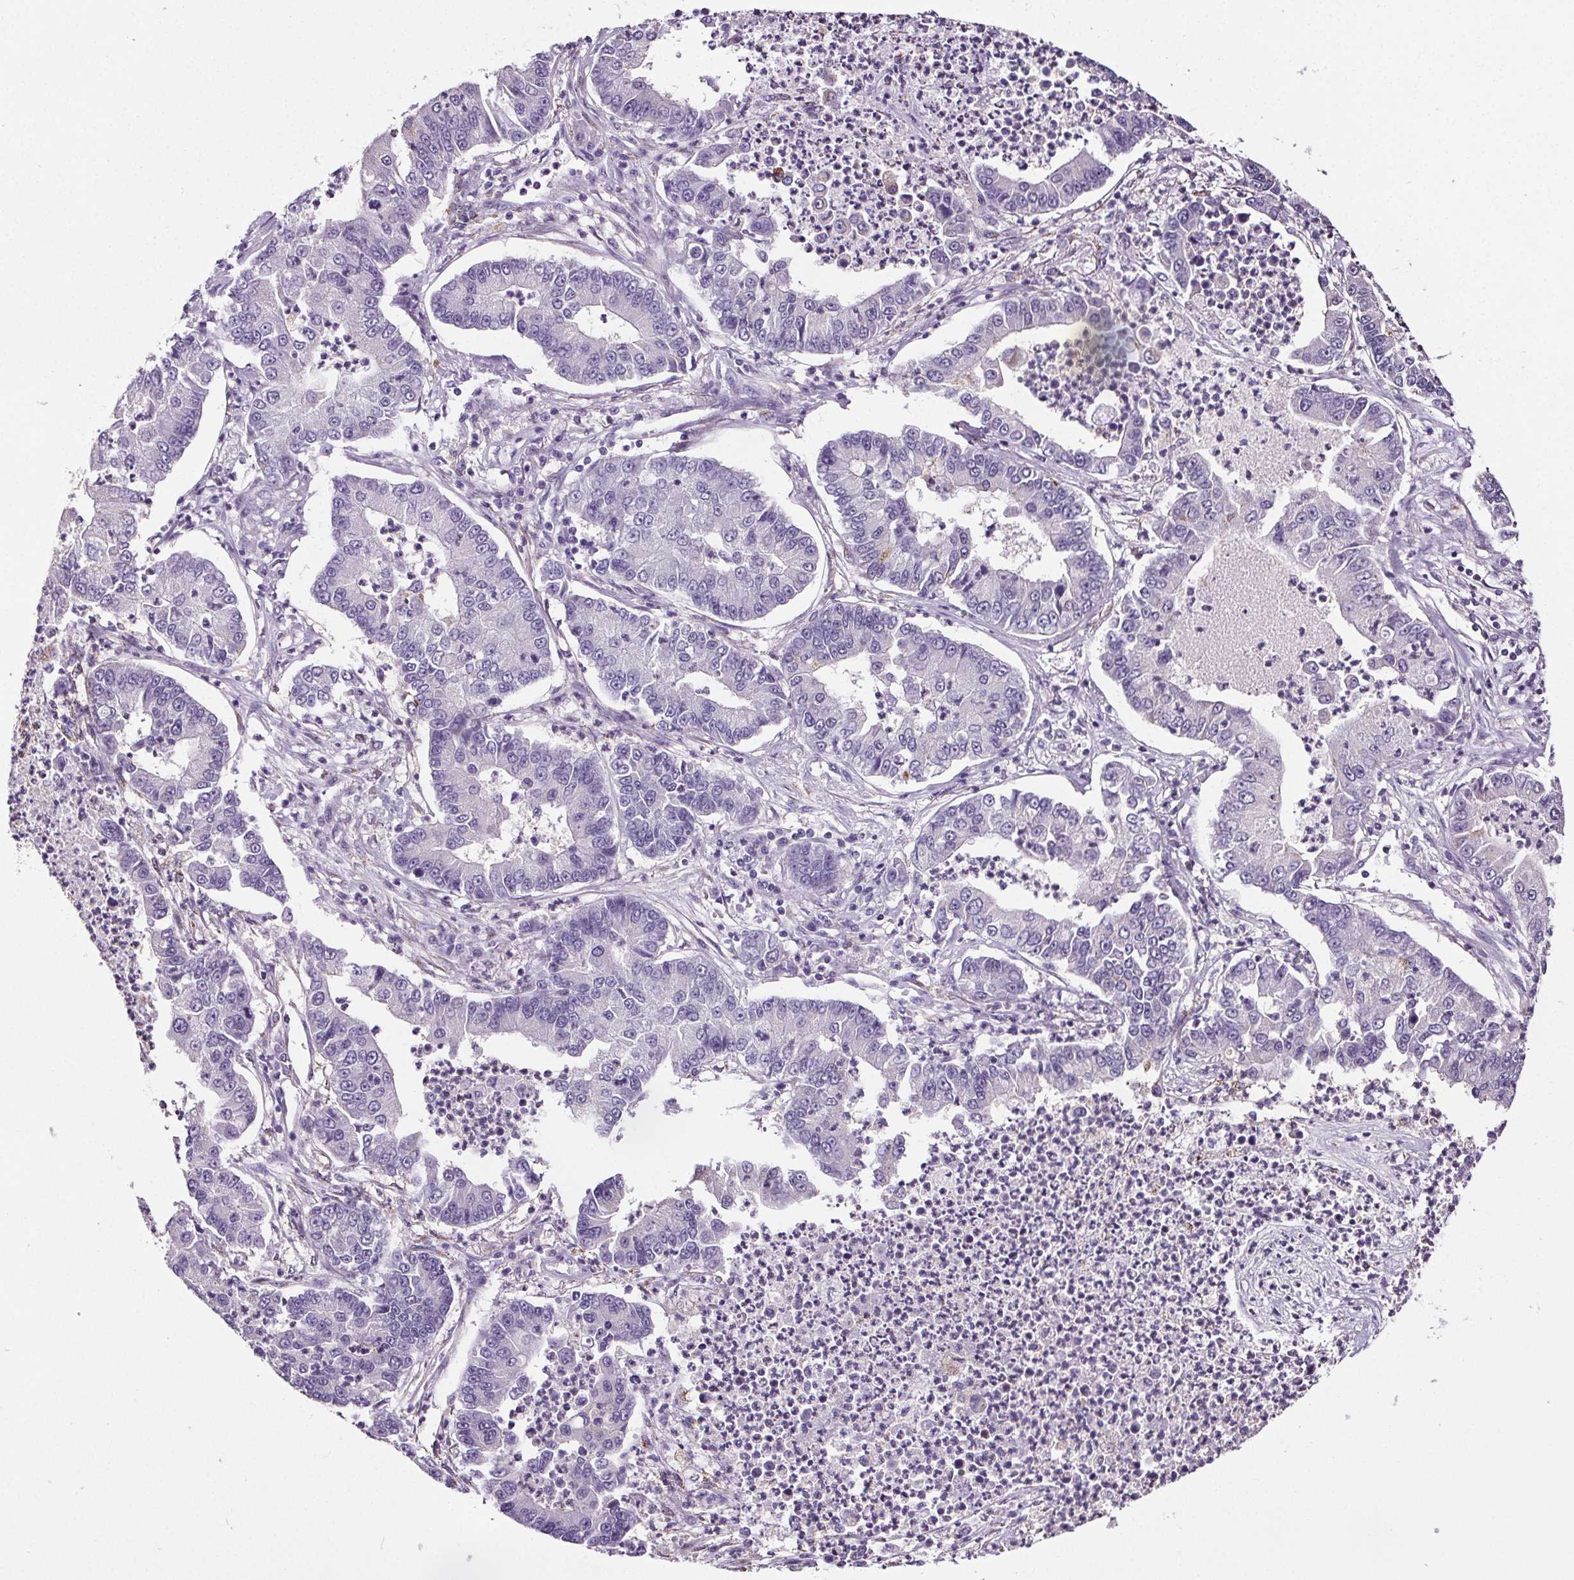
{"staining": {"intensity": "negative", "quantity": "none", "location": "none"}, "tissue": "lung cancer", "cell_type": "Tumor cells", "image_type": "cancer", "snomed": [{"axis": "morphology", "description": "Adenocarcinoma, NOS"}, {"axis": "topography", "description": "Lung"}], "caption": "IHC of lung cancer (adenocarcinoma) reveals no staining in tumor cells.", "gene": "GPIHBP1", "patient": {"sex": "female", "age": 57}}